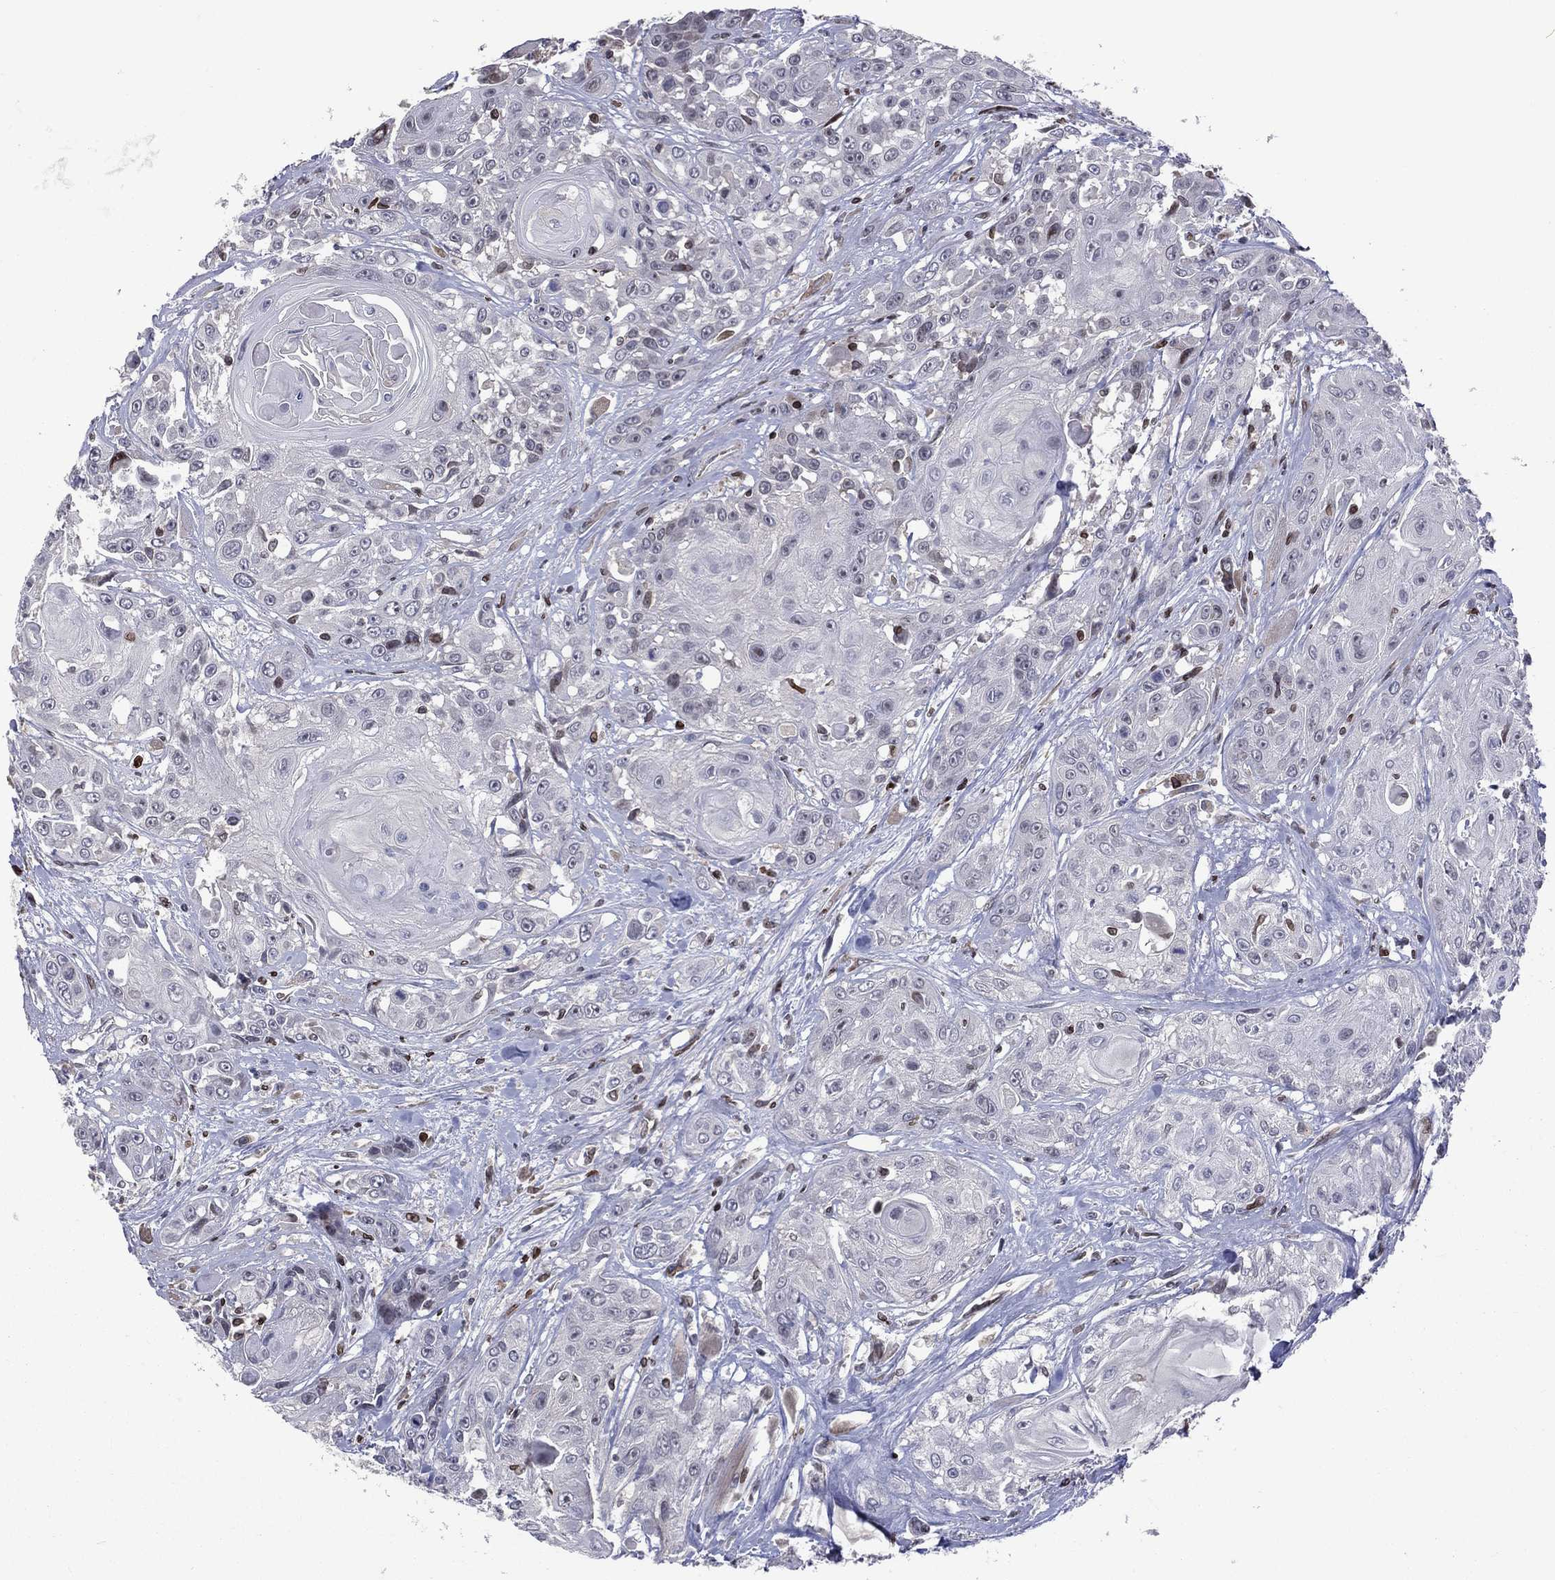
{"staining": {"intensity": "negative", "quantity": "none", "location": "none"}, "tissue": "head and neck cancer", "cell_type": "Tumor cells", "image_type": "cancer", "snomed": [{"axis": "morphology", "description": "Squamous cell carcinoma, NOS"}, {"axis": "topography", "description": "Head-Neck"}], "caption": "IHC photomicrograph of neoplastic tissue: head and neck cancer (squamous cell carcinoma) stained with DAB demonstrates no significant protein staining in tumor cells.", "gene": "DBF4B", "patient": {"sex": "female", "age": 59}}